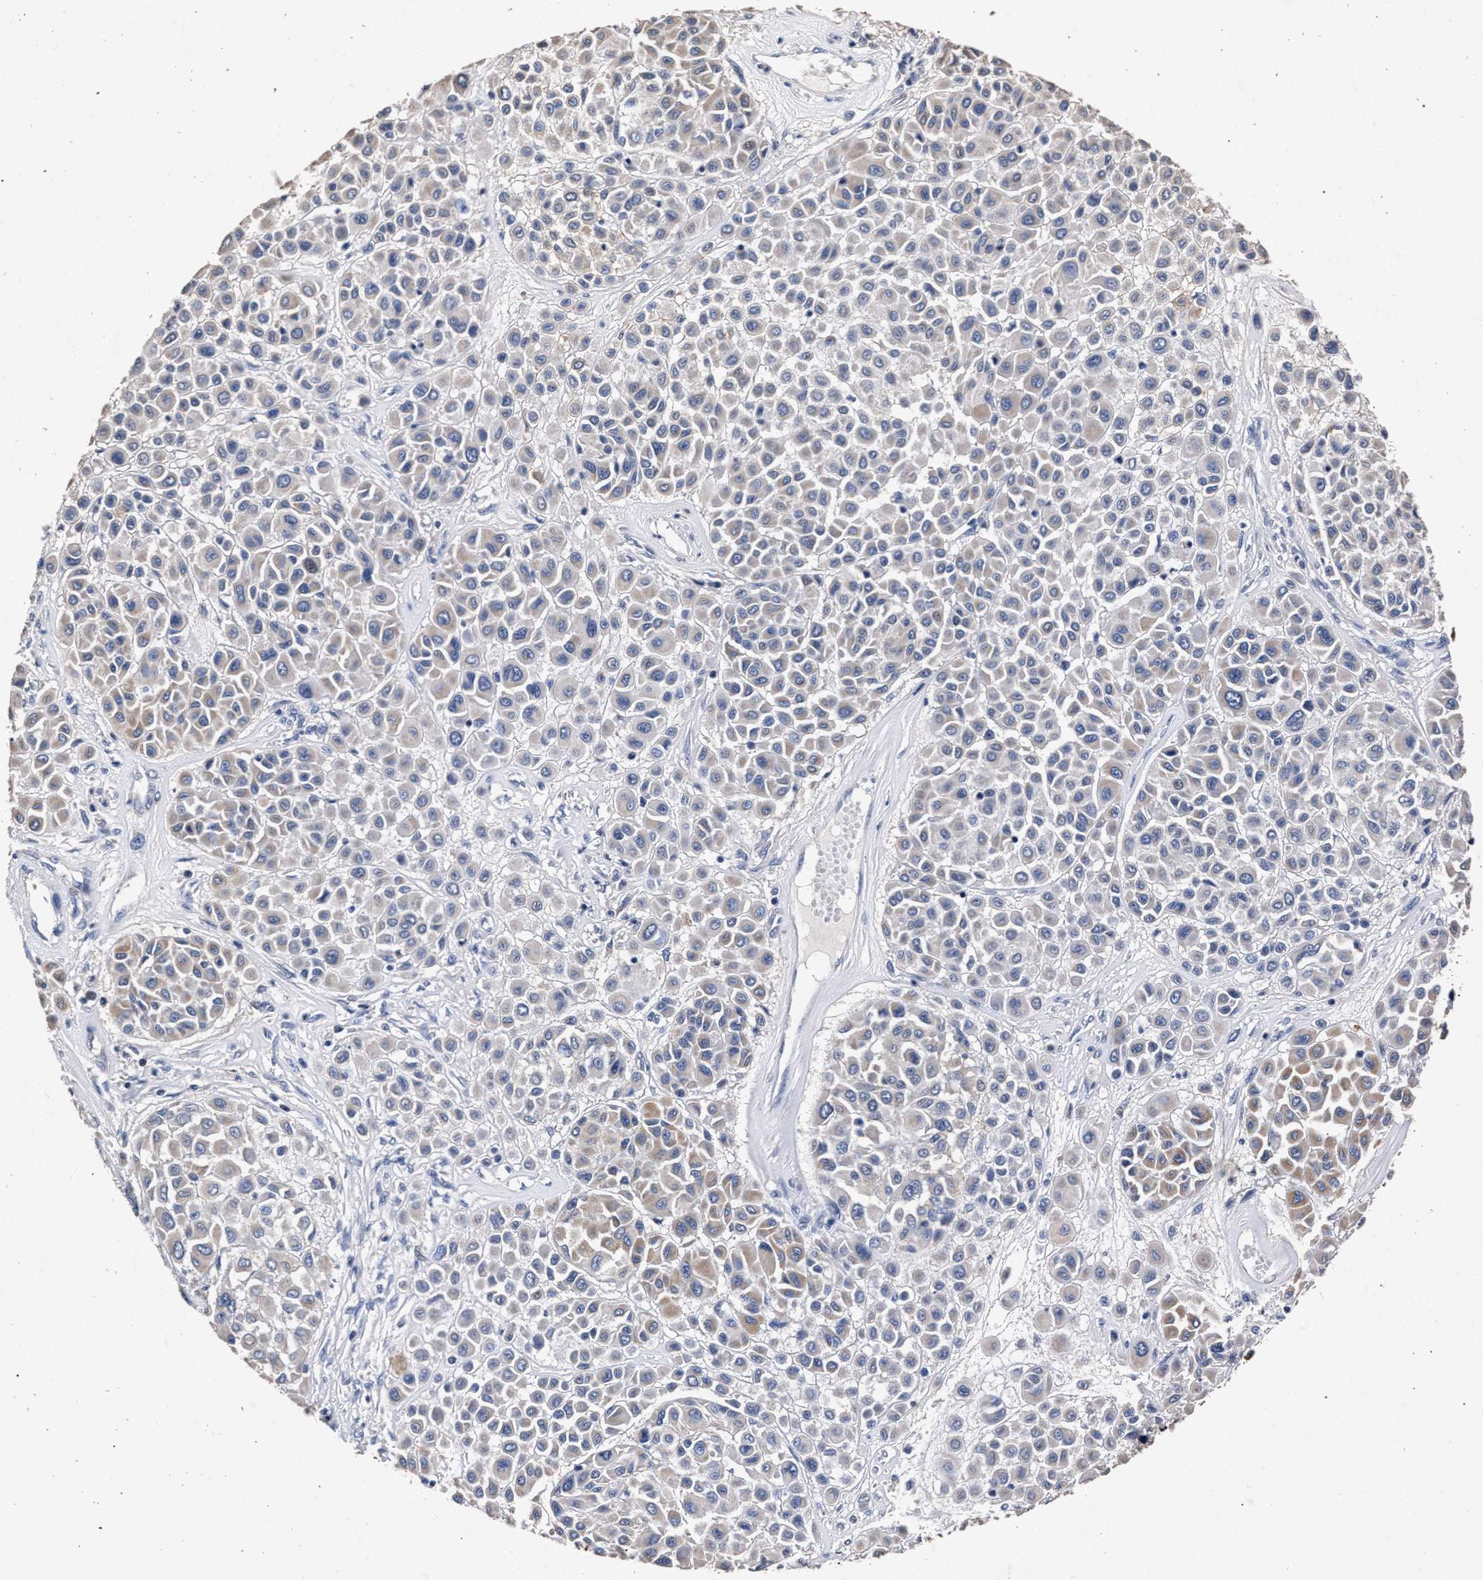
{"staining": {"intensity": "negative", "quantity": "none", "location": "none"}, "tissue": "melanoma", "cell_type": "Tumor cells", "image_type": "cancer", "snomed": [{"axis": "morphology", "description": "Malignant melanoma, Metastatic site"}, {"axis": "topography", "description": "Soft tissue"}], "caption": "DAB (3,3'-diaminobenzidine) immunohistochemical staining of human malignant melanoma (metastatic site) reveals no significant expression in tumor cells.", "gene": "ATP1A2", "patient": {"sex": "male", "age": 41}}